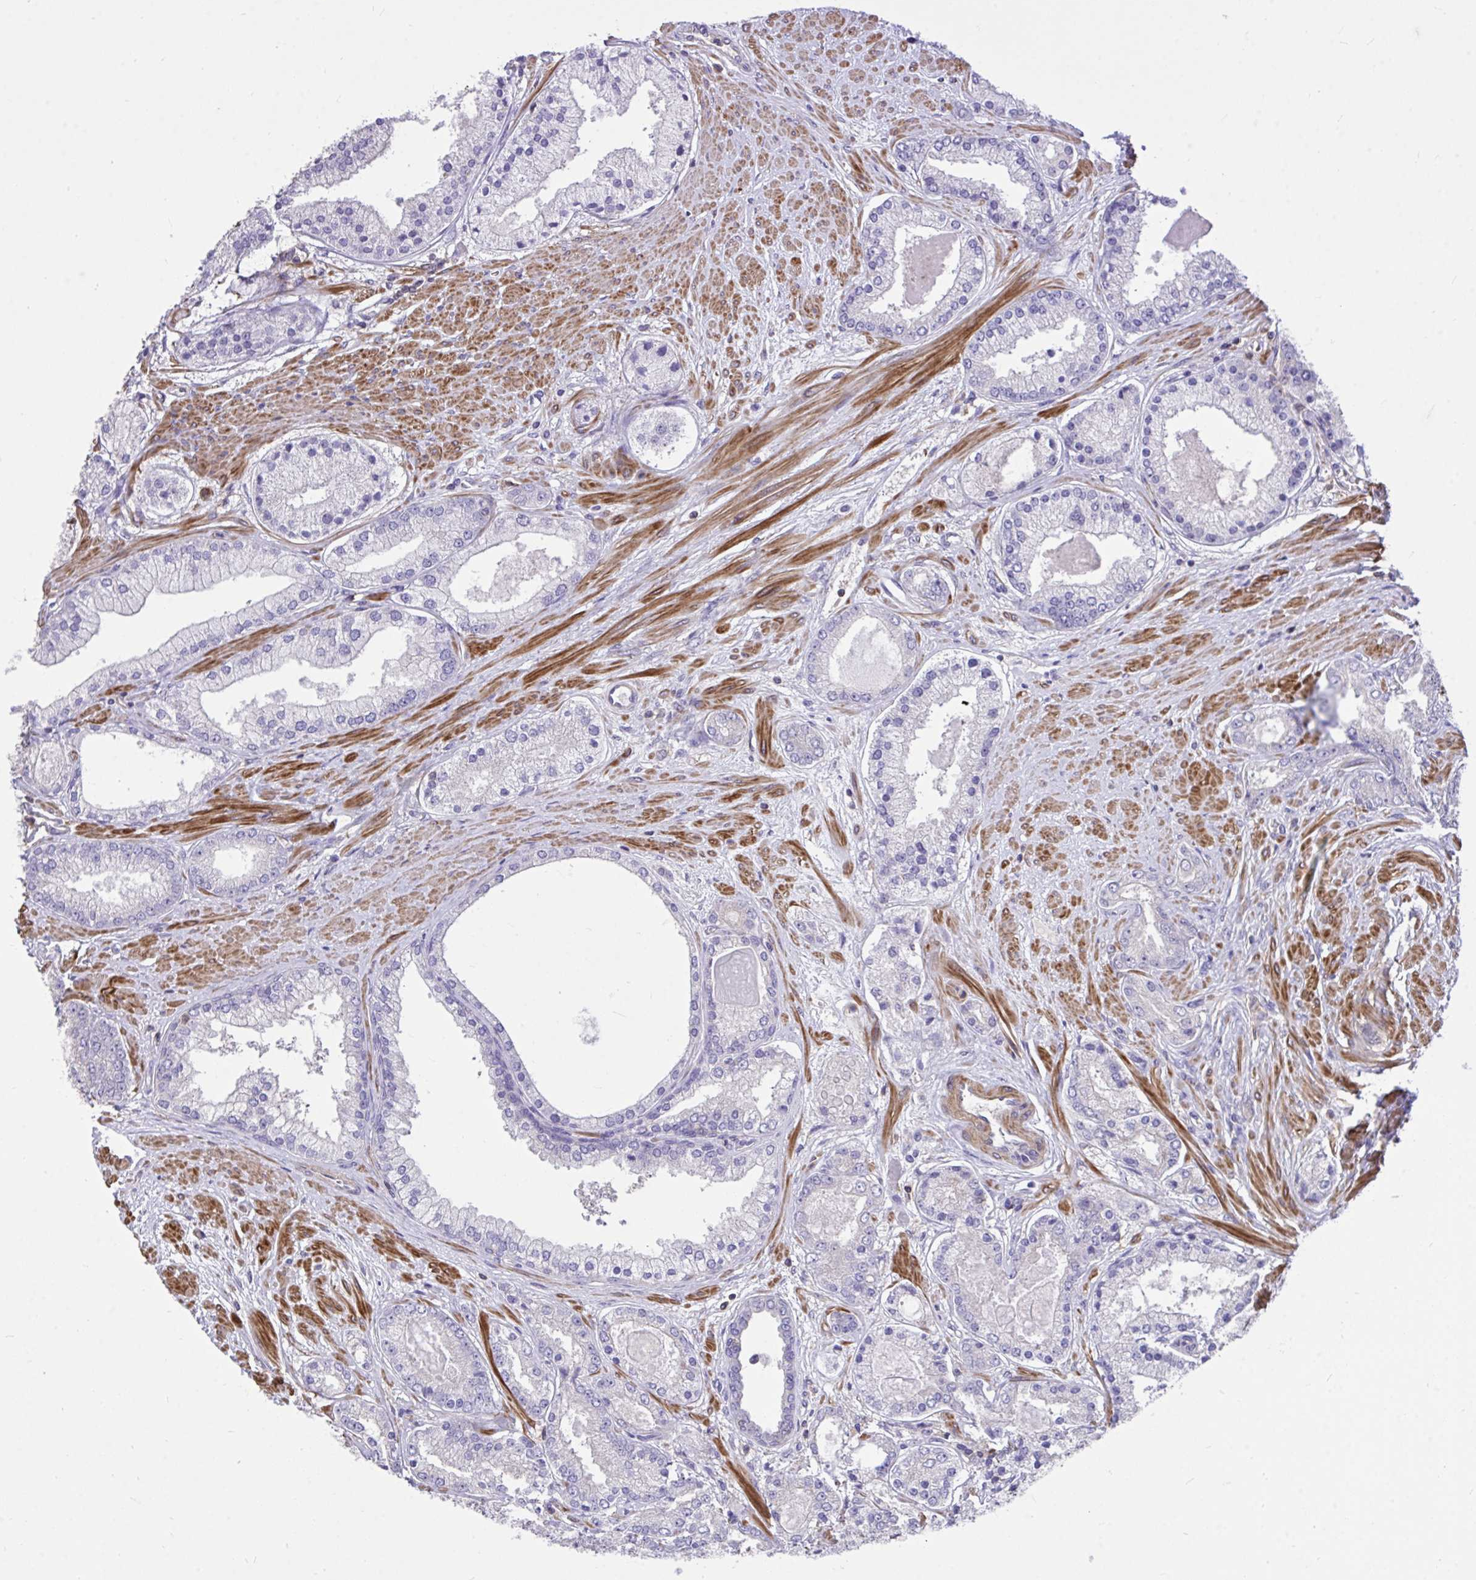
{"staining": {"intensity": "negative", "quantity": "none", "location": "none"}, "tissue": "prostate cancer", "cell_type": "Tumor cells", "image_type": "cancer", "snomed": [{"axis": "morphology", "description": "Adenocarcinoma, High grade"}, {"axis": "topography", "description": "Prostate"}], "caption": "DAB immunohistochemical staining of human adenocarcinoma (high-grade) (prostate) reveals no significant positivity in tumor cells.", "gene": "IGFL2", "patient": {"sex": "male", "age": 67}}